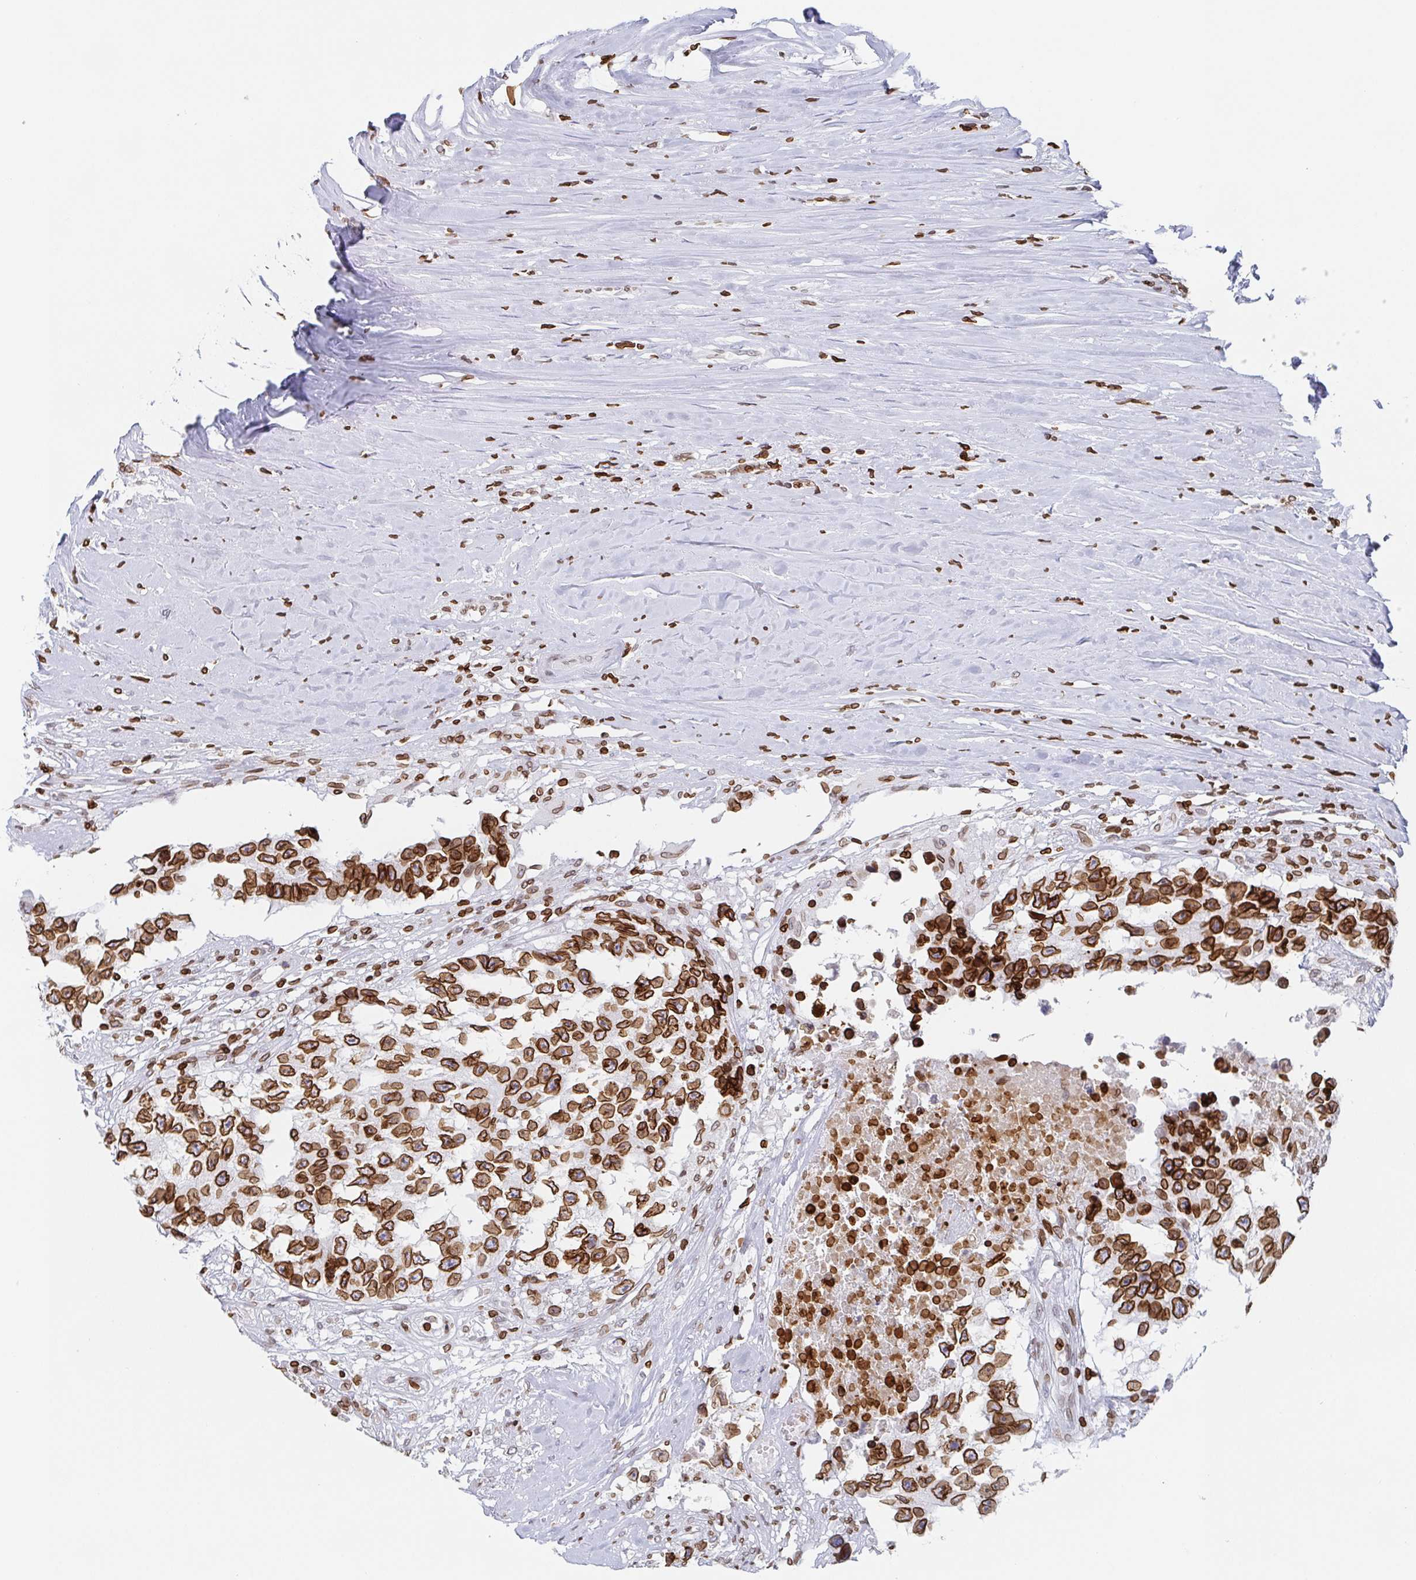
{"staining": {"intensity": "strong", "quantity": ">75%", "location": "cytoplasmic/membranous,nuclear"}, "tissue": "testis cancer", "cell_type": "Tumor cells", "image_type": "cancer", "snomed": [{"axis": "morphology", "description": "Carcinoma, Embryonal, NOS"}, {"axis": "topography", "description": "Testis"}], "caption": "Protein expression analysis of human embryonal carcinoma (testis) reveals strong cytoplasmic/membranous and nuclear expression in approximately >75% of tumor cells.", "gene": "BTBD7", "patient": {"sex": "male", "age": 83}}